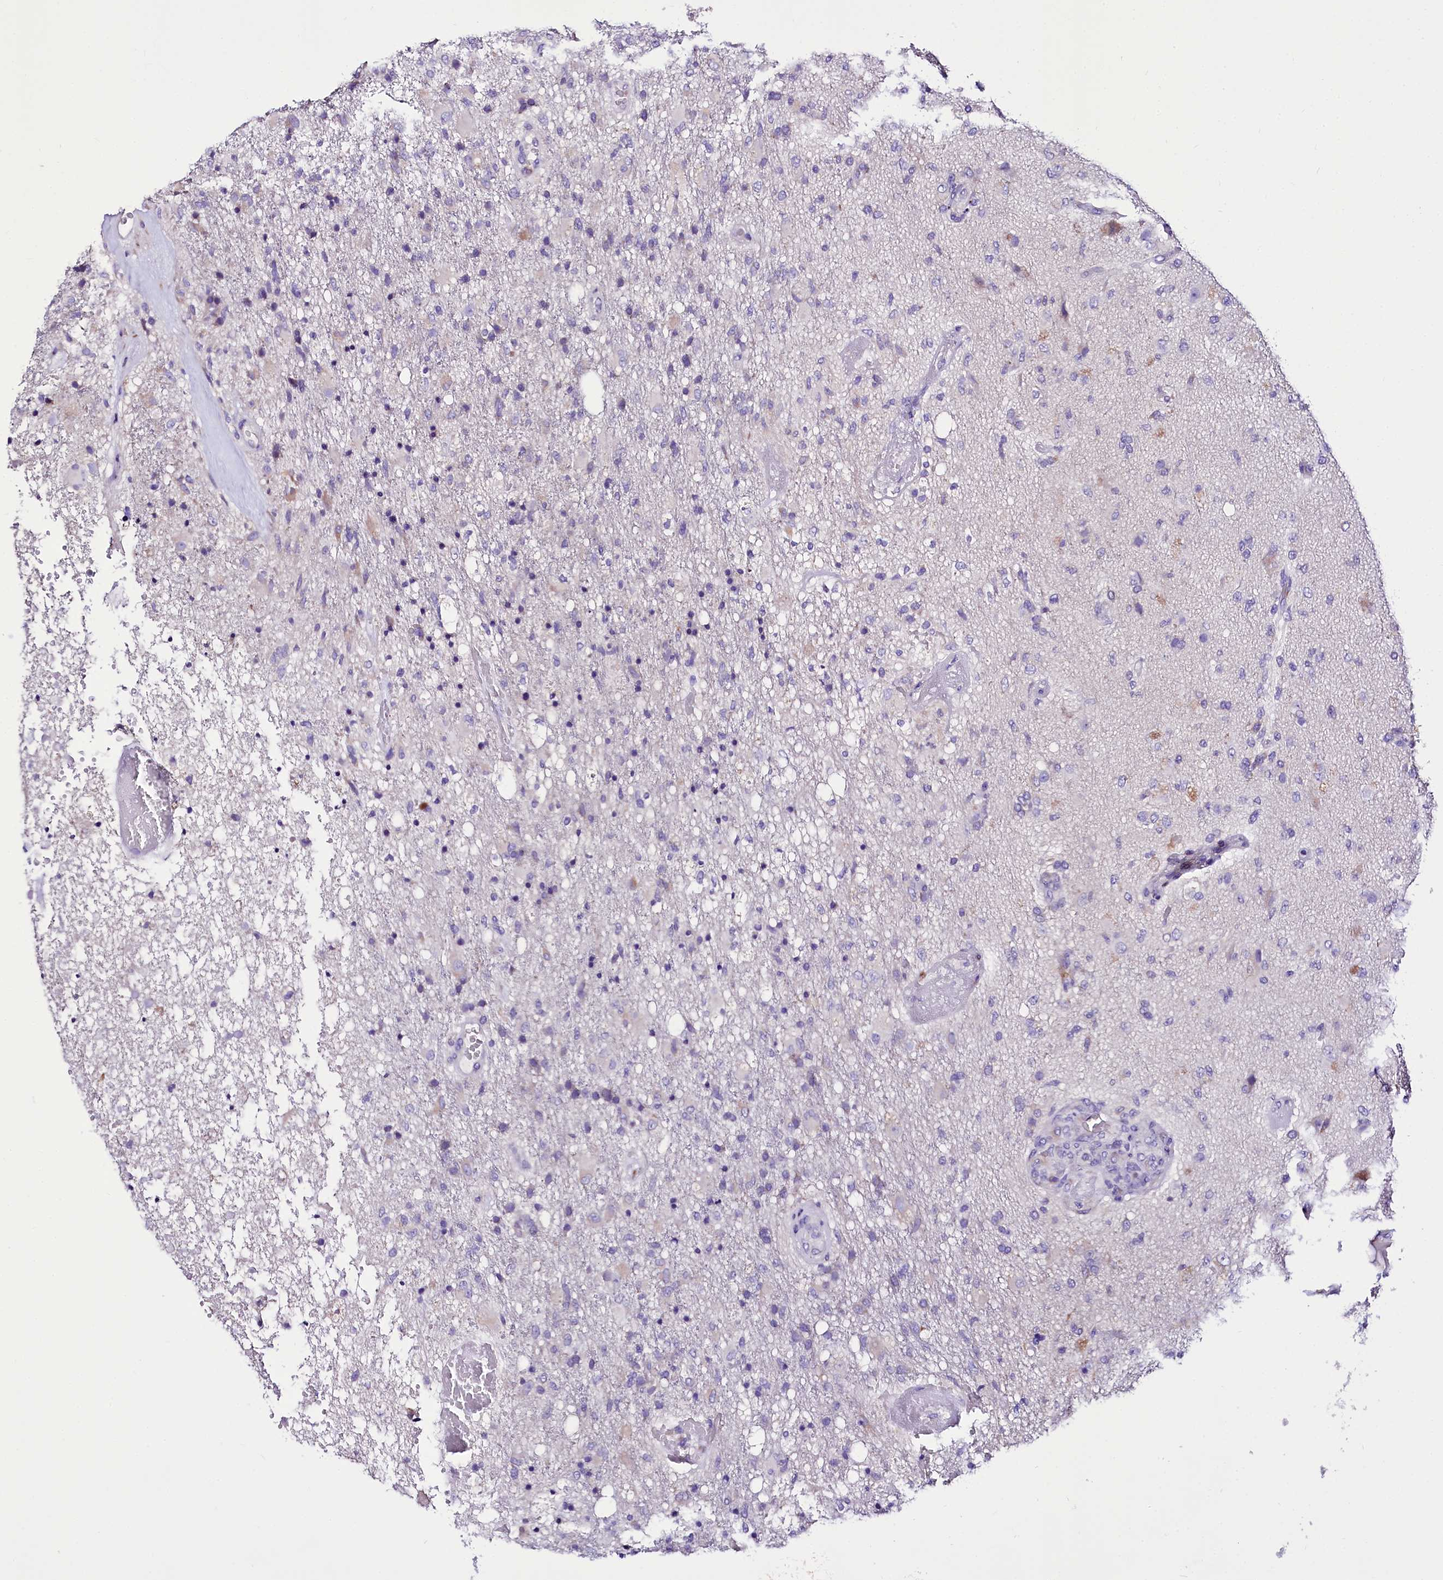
{"staining": {"intensity": "negative", "quantity": "none", "location": "none"}, "tissue": "glioma", "cell_type": "Tumor cells", "image_type": "cancer", "snomed": [{"axis": "morphology", "description": "Glioma, malignant, High grade"}, {"axis": "topography", "description": "Brain"}], "caption": "This micrograph is of malignant glioma (high-grade) stained with IHC to label a protein in brown with the nuclei are counter-stained blue. There is no expression in tumor cells.", "gene": "A2ML1", "patient": {"sex": "female", "age": 74}}